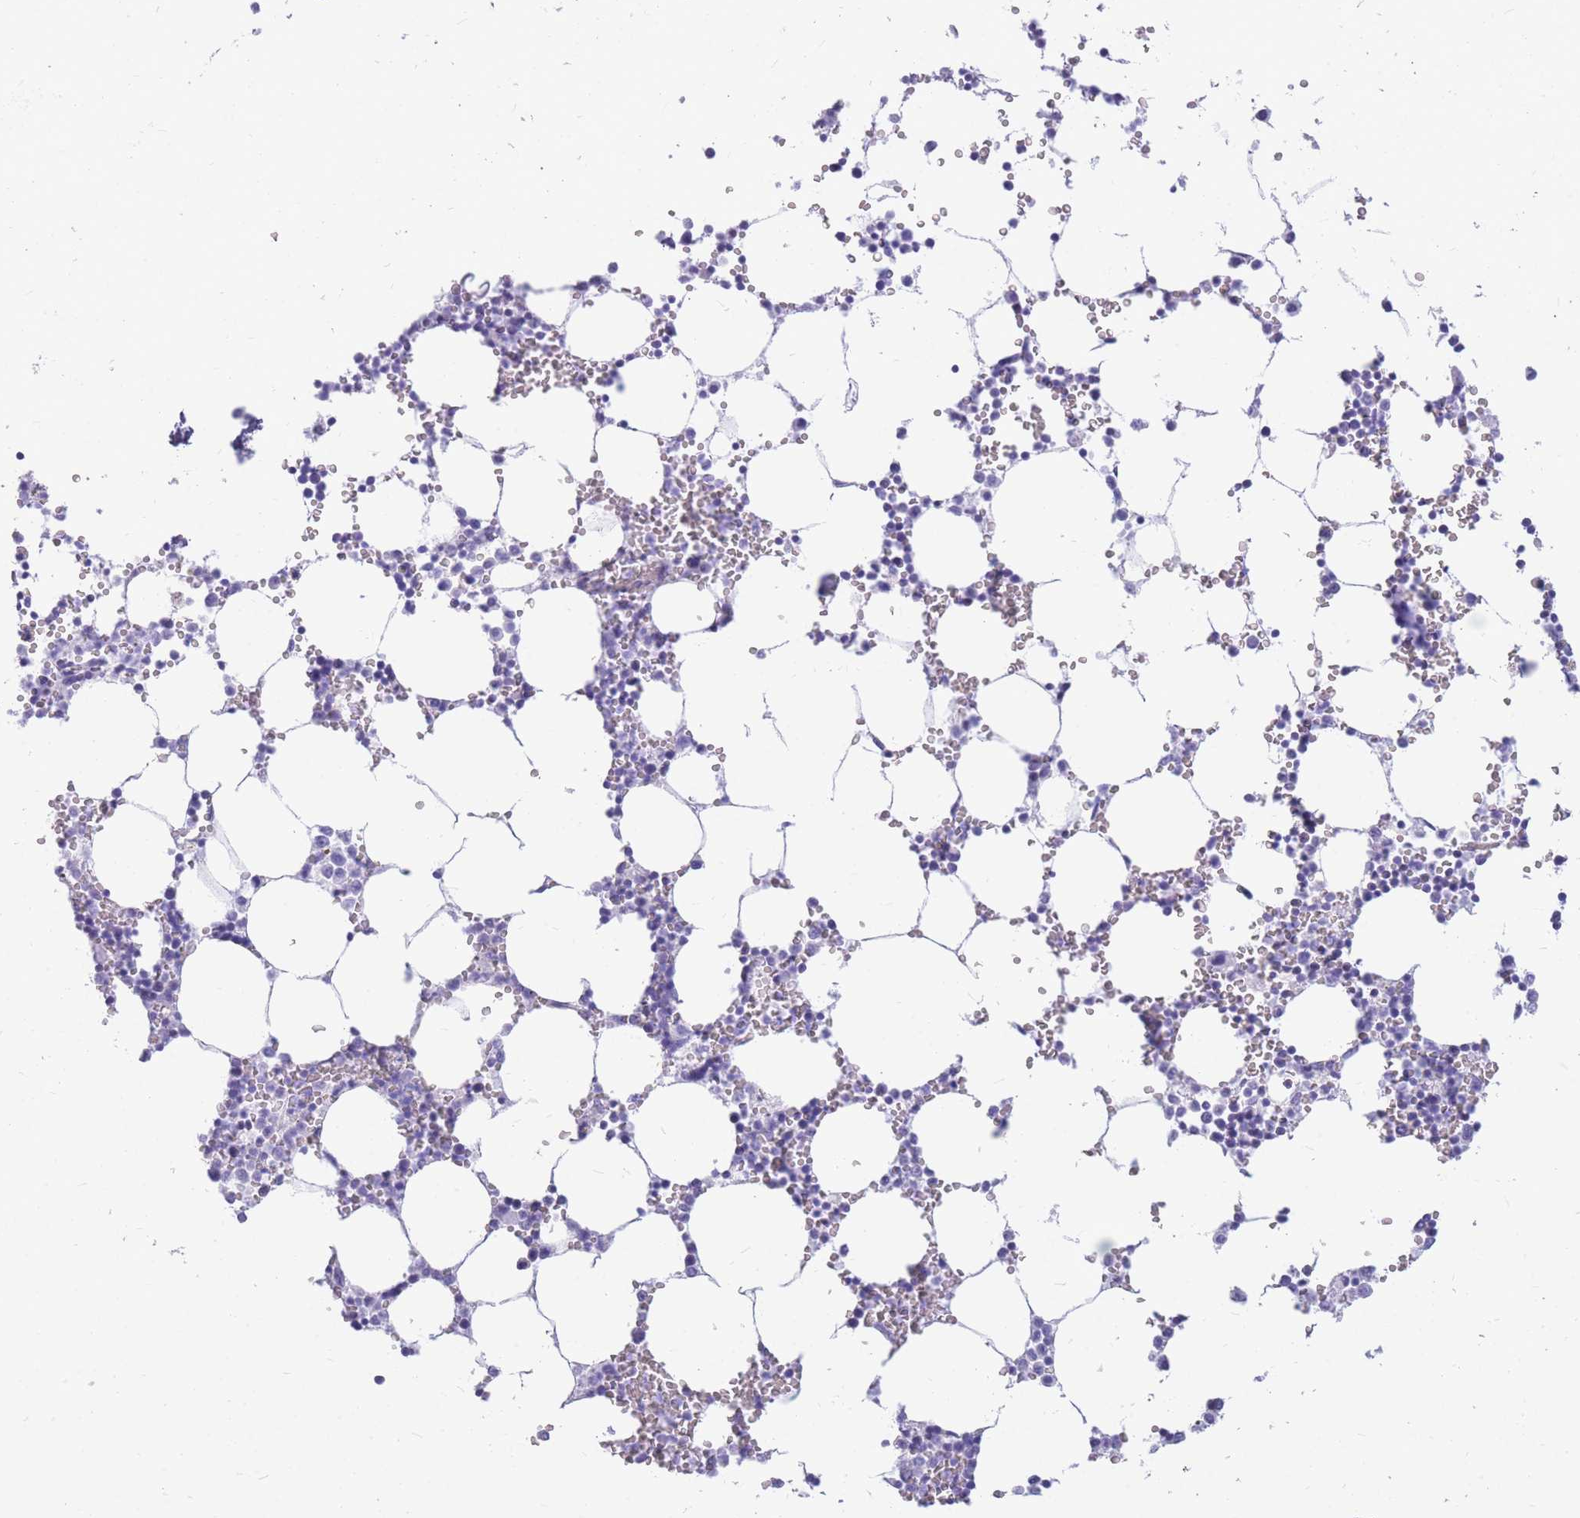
{"staining": {"intensity": "negative", "quantity": "none", "location": "none"}, "tissue": "bone marrow", "cell_type": "Hematopoietic cells", "image_type": "normal", "snomed": [{"axis": "morphology", "description": "Normal tissue, NOS"}, {"axis": "topography", "description": "Bone marrow"}], "caption": "Hematopoietic cells show no significant protein expression in normal bone marrow. Brightfield microscopy of immunohistochemistry (IHC) stained with DAB (3,3'-diaminobenzidine) (brown) and hematoxylin (blue), captured at high magnification.", "gene": "MTSS2", "patient": {"sex": "female", "age": 64}}